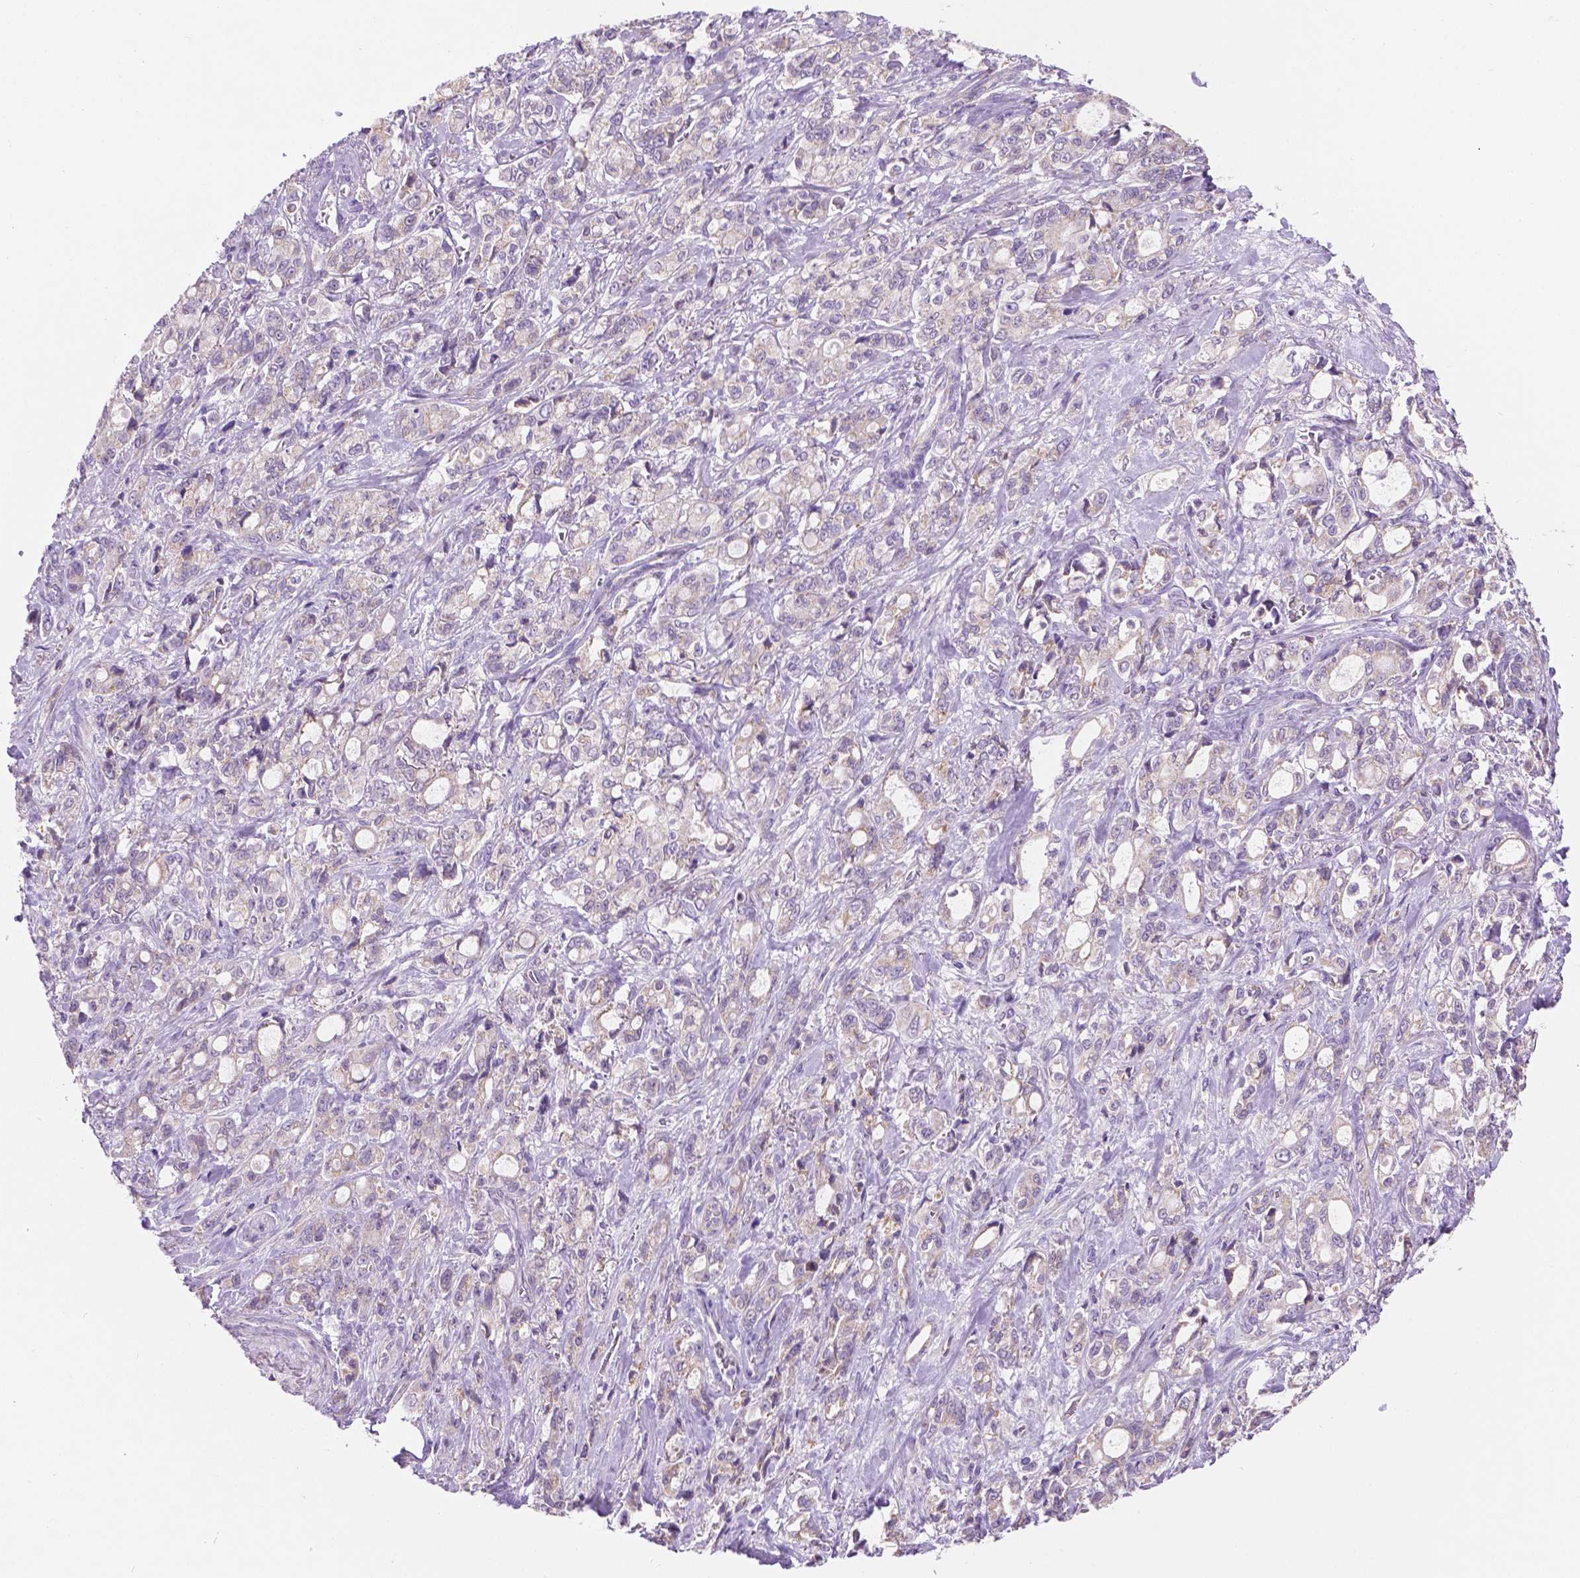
{"staining": {"intensity": "negative", "quantity": "none", "location": "none"}, "tissue": "stomach cancer", "cell_type": "Tumor cells", "image_type": "cancer", "snomed": [{"axis": "morphology", "description": "Adenocarcinoma, NOS"}, {"axis": "topography", "description": "Stomach"}], "caption": "Immunohistochemical staining of adenocarcinoma (stomach) exhibits no significant positivity in tumor cells. (Stains: DAB (3,3'-diaminobenzidine) immunohistochemistry with hematoxylin counter stain, Microscopy: brightfield microscopy at high magnification).", "gene": "CSPG5", "patient": {"sex": "male", "age": 63}}